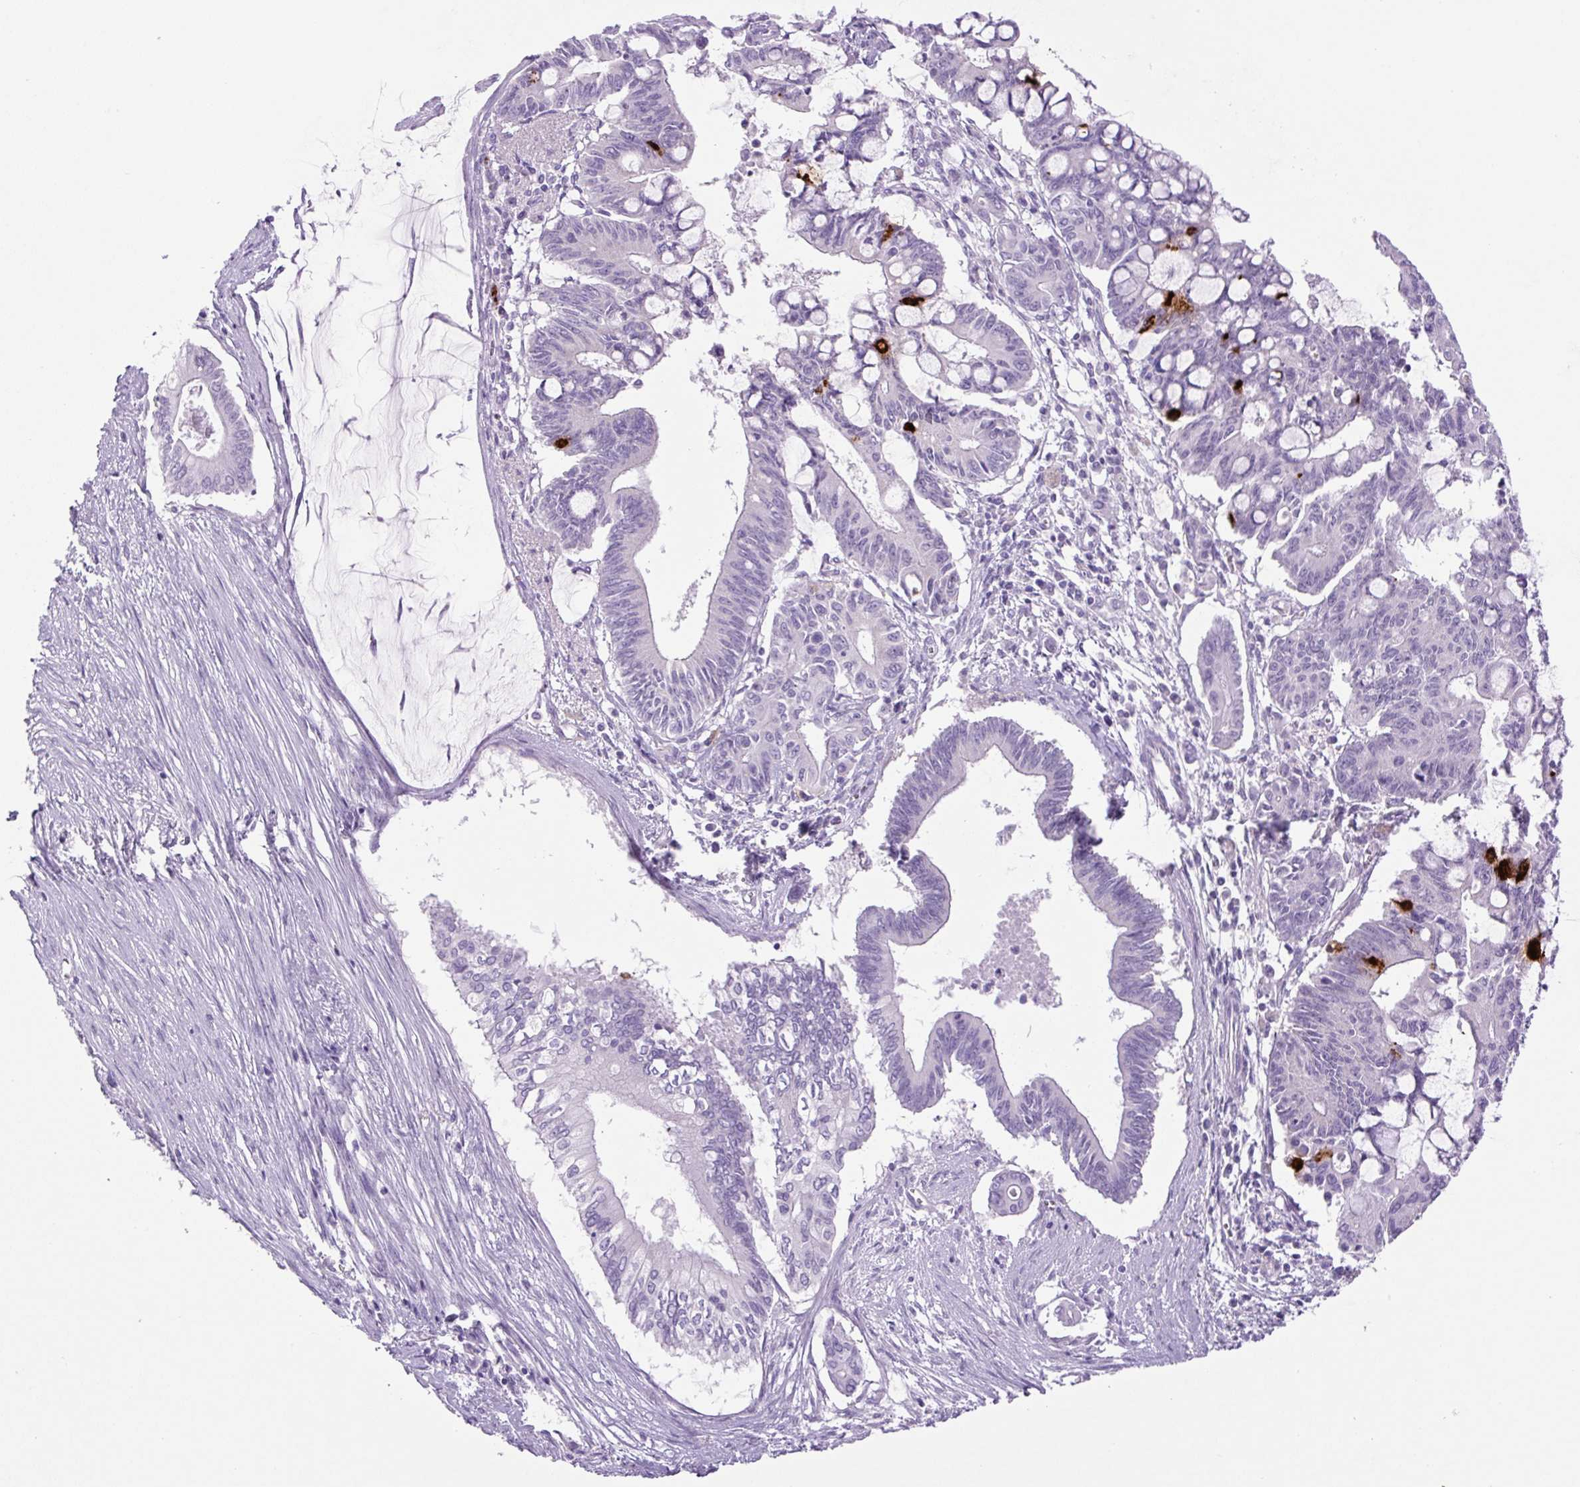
{"staining": {"intensity": "strong", "quantity": "<25%", "location": "cytoplasmic/membranous"}, "tissue": "pancreatic cancer", "cell_type": "Tumor cells", "image_type": "cancer", "snomed": [{"axis": "morphology", "description": "Adenocarcinoma, NOS"}, {"axis": "topography", "description": "Pancreas"}], "caption": "Pancreatic cancer (adenocarcinoma) was stained to show a protein in brown. There is medium levels of strong cytoplasmic/membranous staining in about <25% of tumor cells. (DAB (3,3'-diaminobenzidine) = brown stain, brightfield microscopy at high magnification).", "gene": "CHGA", "patient": {"sex": "male", "age": 68}}